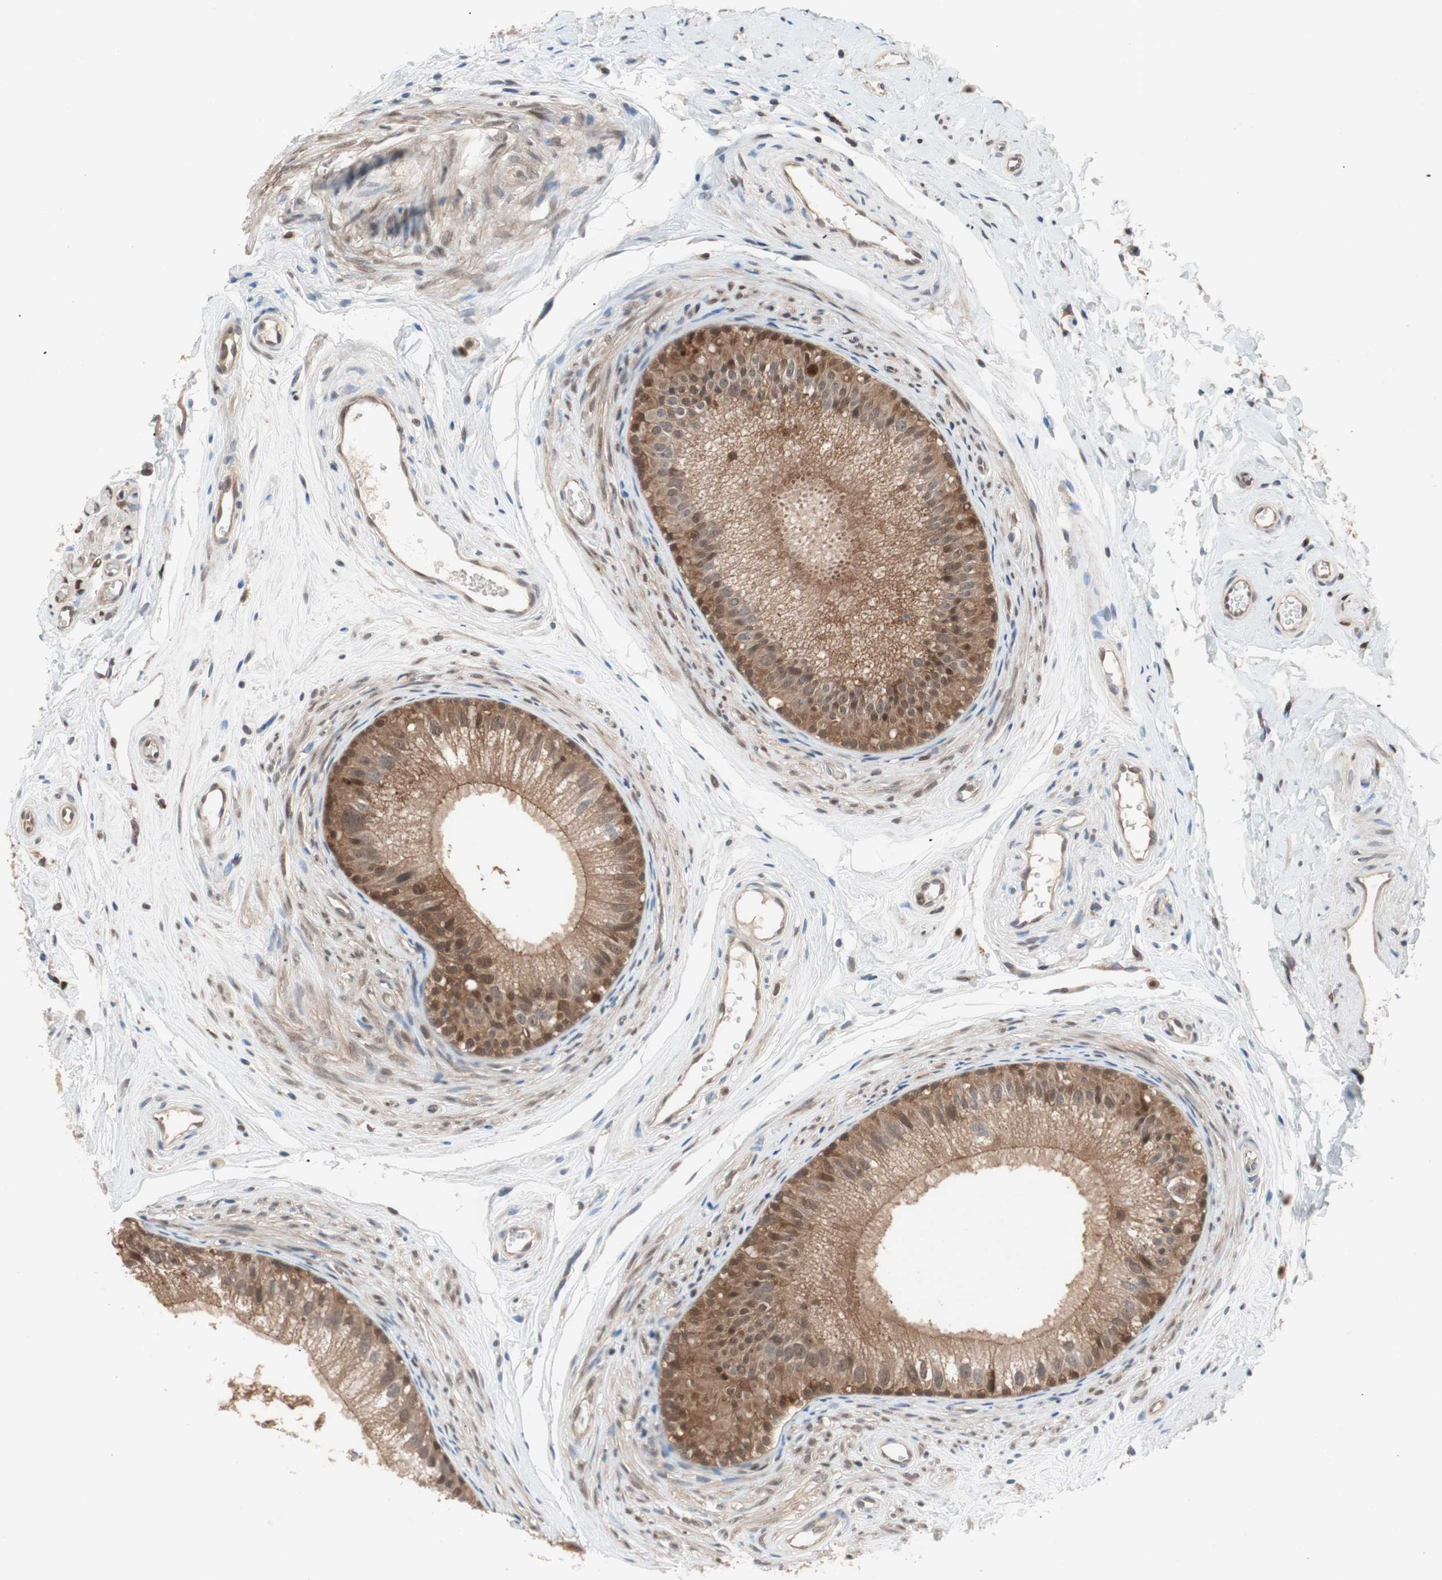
{"staining": {"intensity": "strong", "quantity": ">75%", "location": "cytoplasmic/membranous"}, "tissue": "epididymis", "cell_type": "Glandular cells", "image_type": "normal", "snomed": [{"axis": "morphology", "description": "Normal tissue, NOS"}, {"axis": "topography", "description": "Epididymis"}], "caption": "The image exhibits a brown stain indicating the presence of a protein in the cytoplasmic/membranous of glandular cells in epididymis.", "gene": "GALT", "patient": {"sex": "male", "age": 56}}